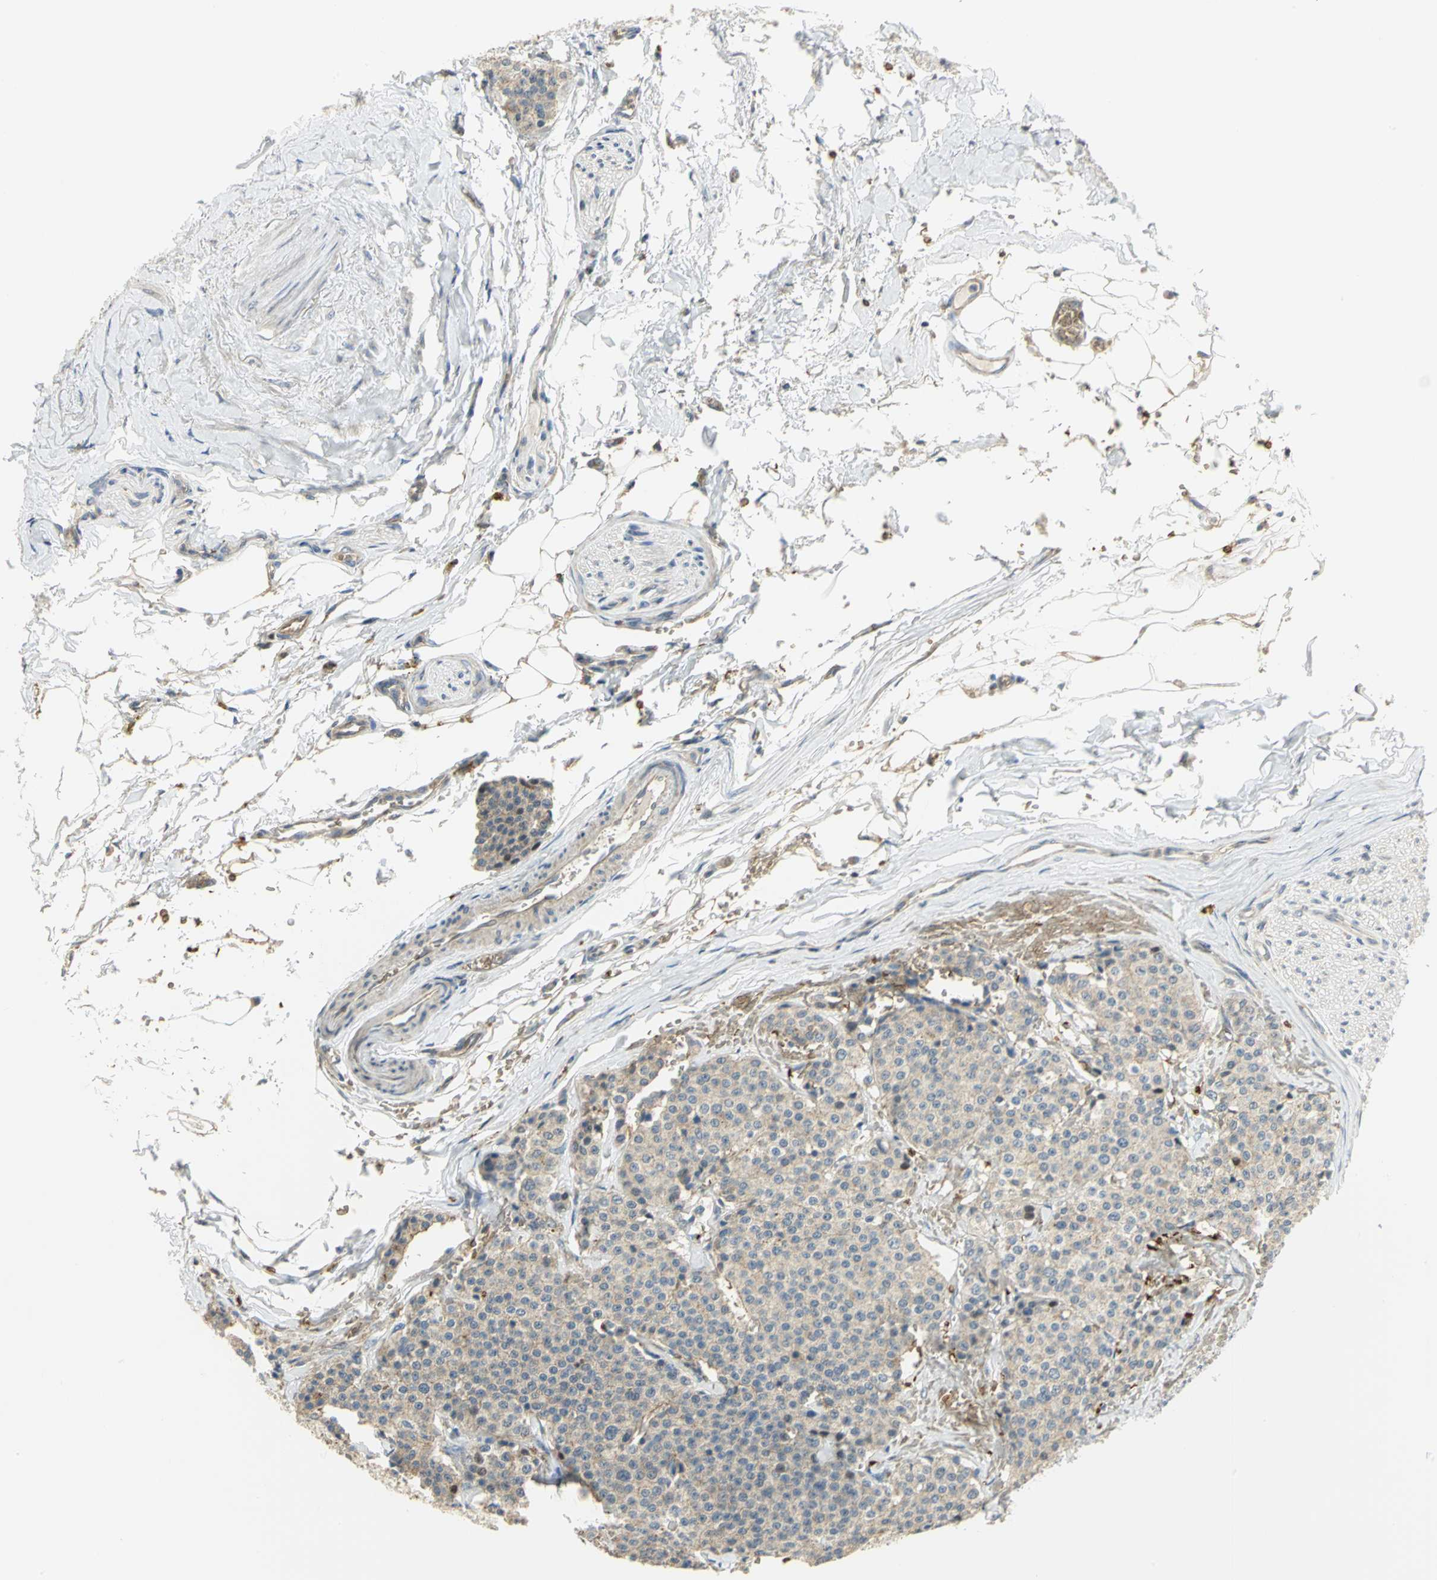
{"staining": {"intensity": "weak", "quantity": ">75%", "location": "cytoplasmic/membranous"}, "tissue": "carcinoid", "cell_type": "Tumor cells", "image_type": "cancer", "snomed": [{"axis": "morphology", "description": "Carcinoid, malignant, NOS"}, {"axis": "topography", "description": "Colon"}], "caption": "The micrograph exhibits immunohistochemical staining of carcinoid (malignant). There is weak cytoplasmic/membranous positivity is appreciated in approximately >75% of tumor cells.", "gene": "ANK1", "patient": {"sex": "female", "age": 61}}